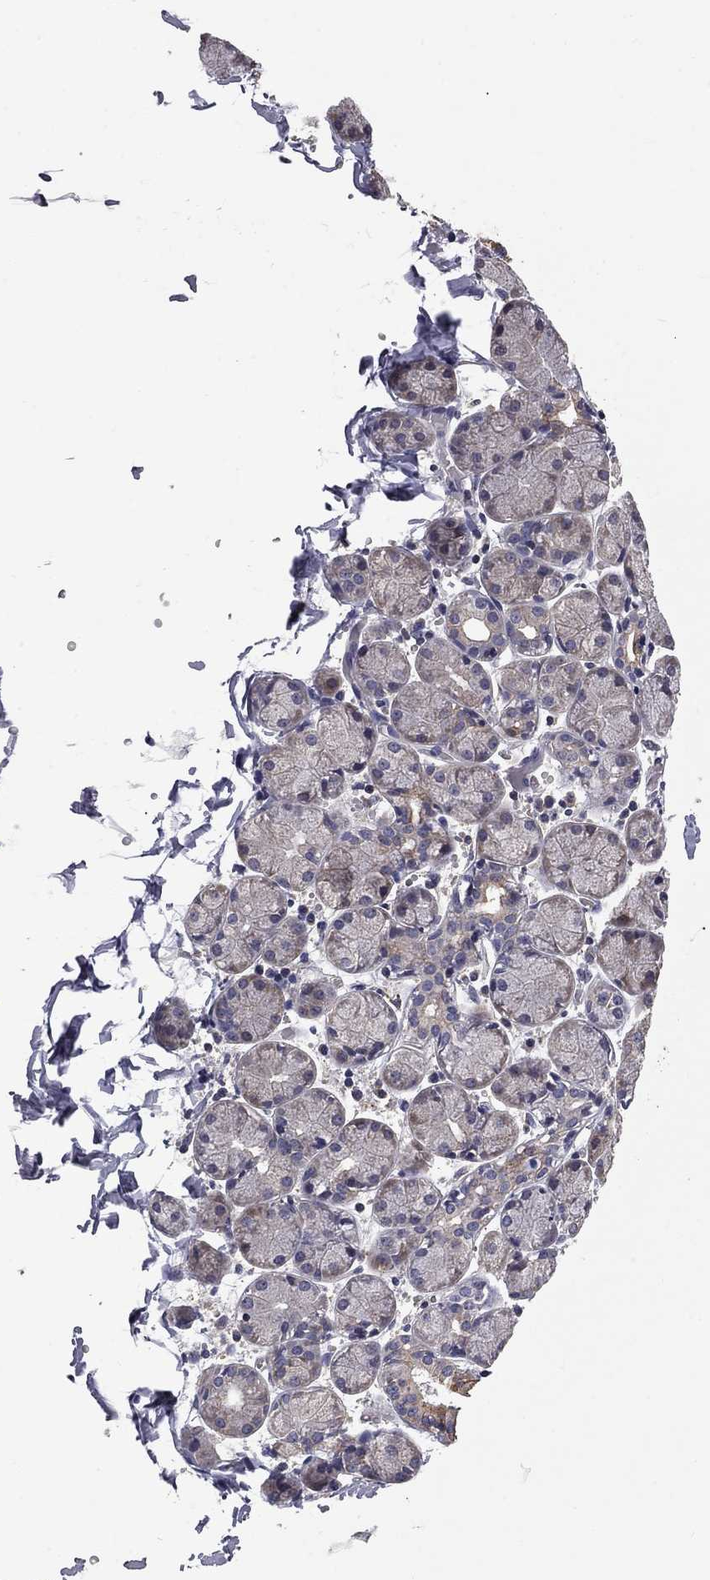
{"staining": {"intensity": "moderate", "quantity": "<25%", "location": "cytoplasmic/membranous"}, "tissue": "salivary gland", "cell_type": "Glandular cells", "image_type": "normal", "snomed": [{"axis": "morphology", "description": "Normal tissue, NOS"}, {"axis": "topography", "description": "Salivary gland"}, {"axis": "topography", "description": "Peripheral nerve tissue"}], "caption": "Moderate cytoplasmic/membranous protein expression is seen in about <25% of glandular cells in salivary gland.", "gene": "CEACAM7", "patient": {"sex": "female", "age": 24}}